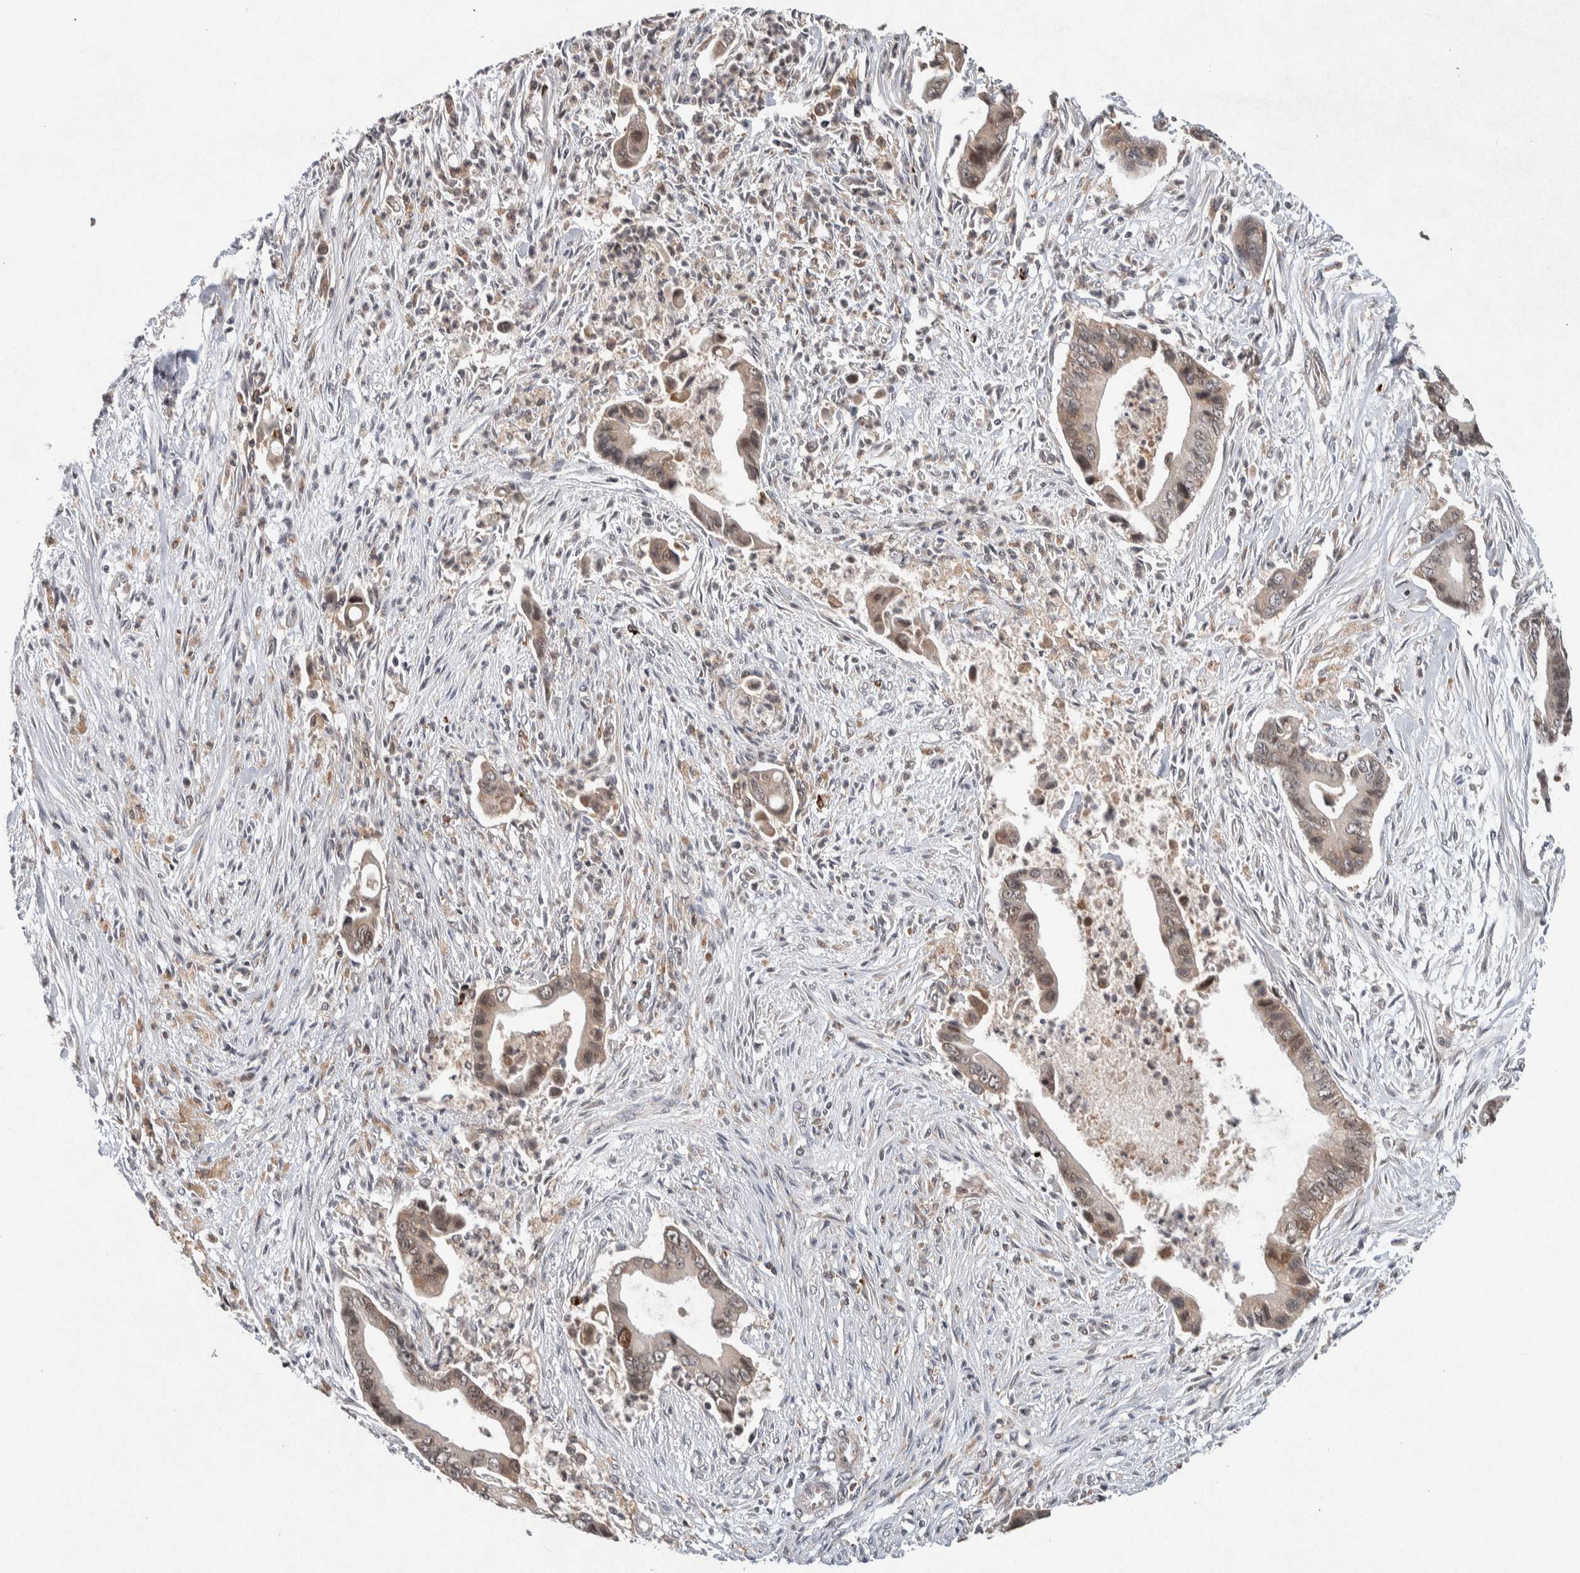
{"staining": {"intensity": "weak", "quantity": ">75%", "location": "cytoplasmic/membranous,nuclear"}, "tissue": "liver cancer", "cell_type": "Tumor cells", "image_type": "cancer", "snomed": [{"axis": "morphology", "description": "Cholangiocarcinoma"}, {"axis": "topography", "description": "Liver"}], "caption": "The image demonstrates a brown stain indicating the presence of a protein in the cytoplasmic/membranous and nuclear of tumor cells in cholangiocarcinoma (liver). The staining was performed using DAB (3,3'-diaminobenzidine), with brown indicating positive protein expression. Nuclei are stained blue with hematoxylin.", "gene": "KCNK1", "patient": {"sex": "female", "age": 55}}